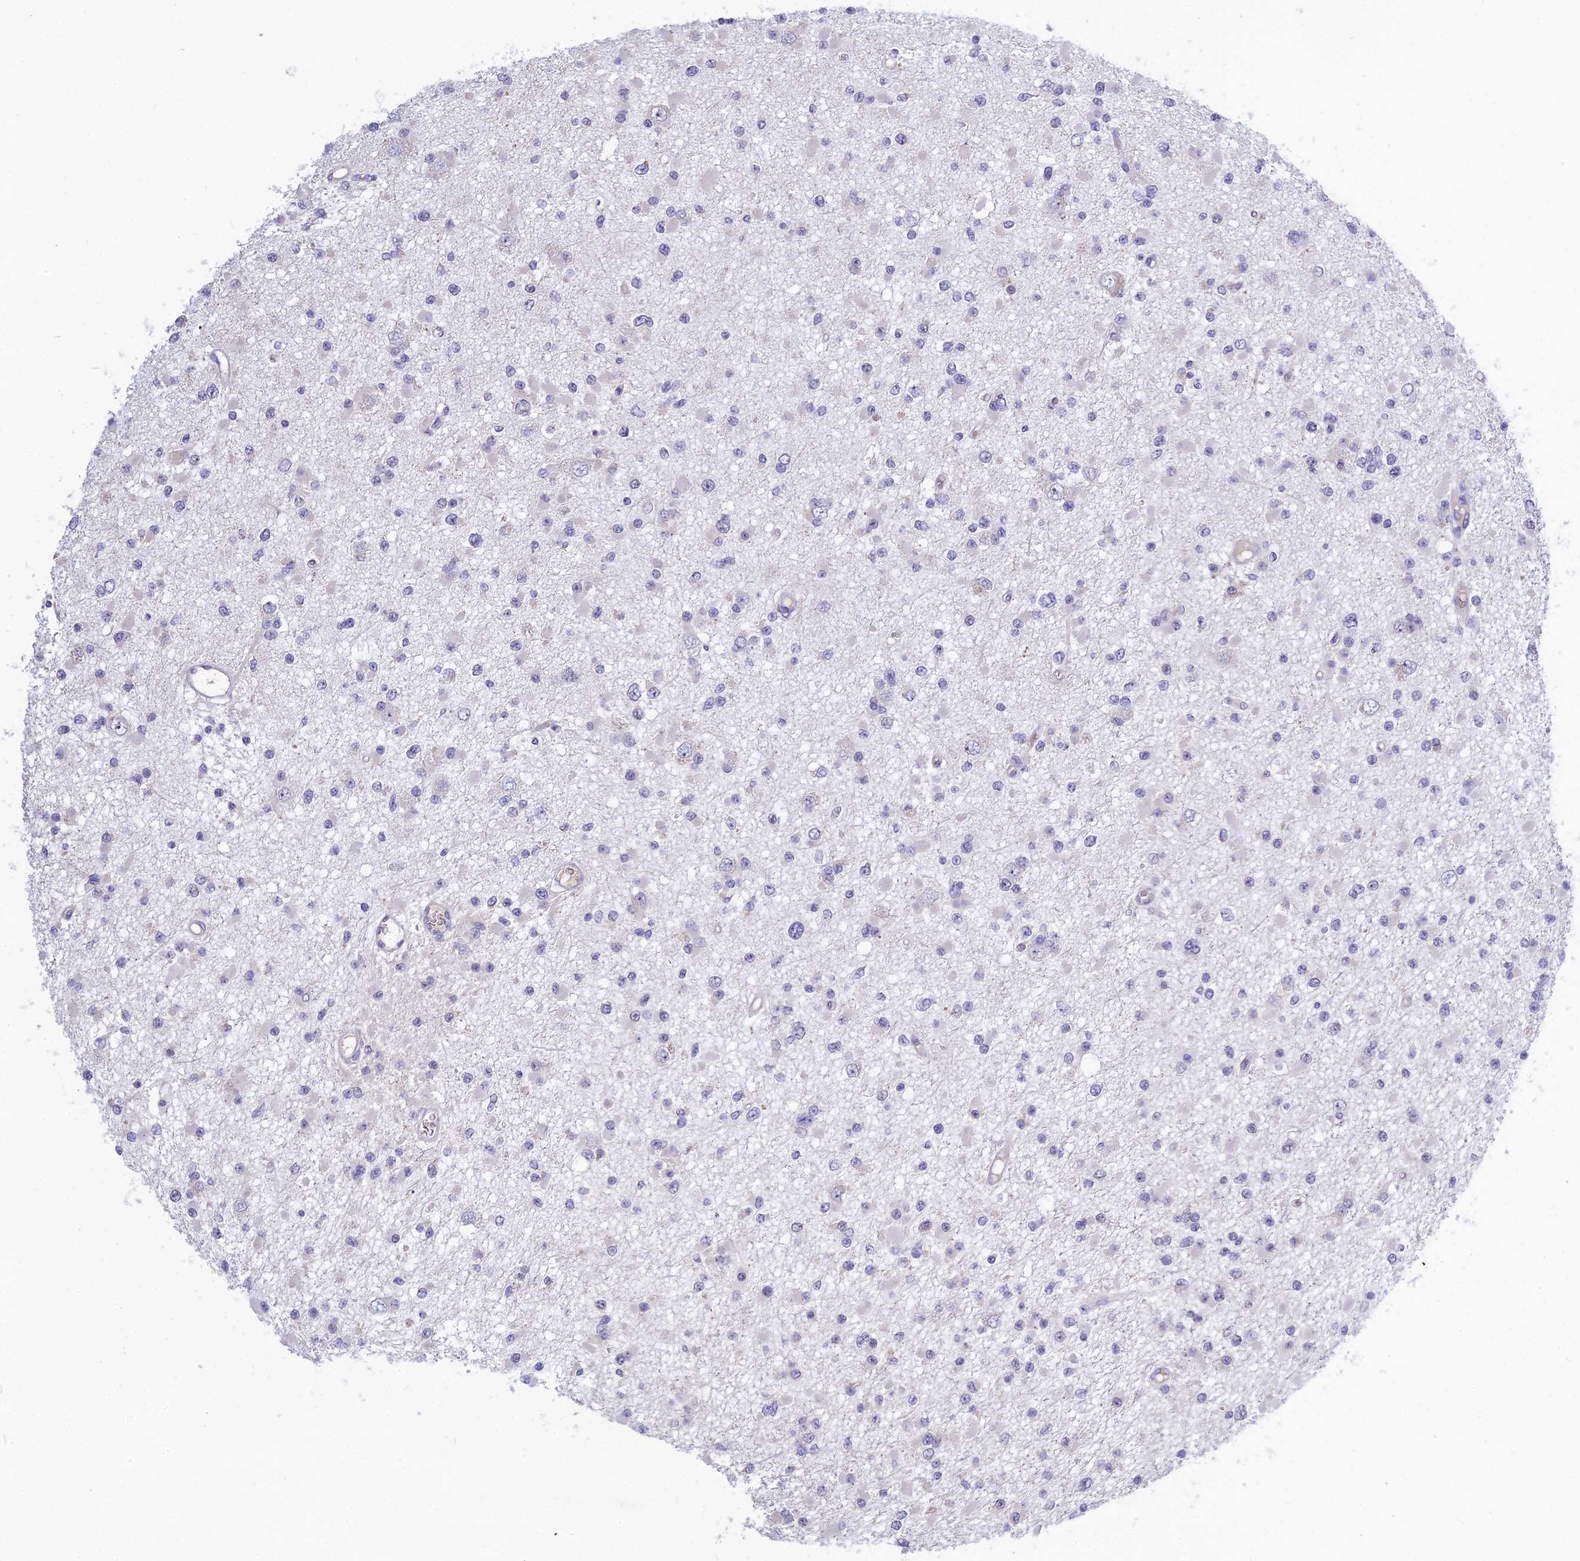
{"staining": {"intensity": "negative", "quantity": "none", "location": "none"}, "tissue": "glioma", "cell_type": "Tumor cells", "image_type": "cancer", "snomed": [{"axis": "morphology", "description": "Glioma, malignant, Low grade"}, {"axis": "topography", "description": "Brain"}], "caption": "Malignant glioma (low-grade) was stained to show a protein in brown. There is no significant expression in tumor cells.", "gene": "KNOP1", "patient": {"sex": "female", "age": 22}}